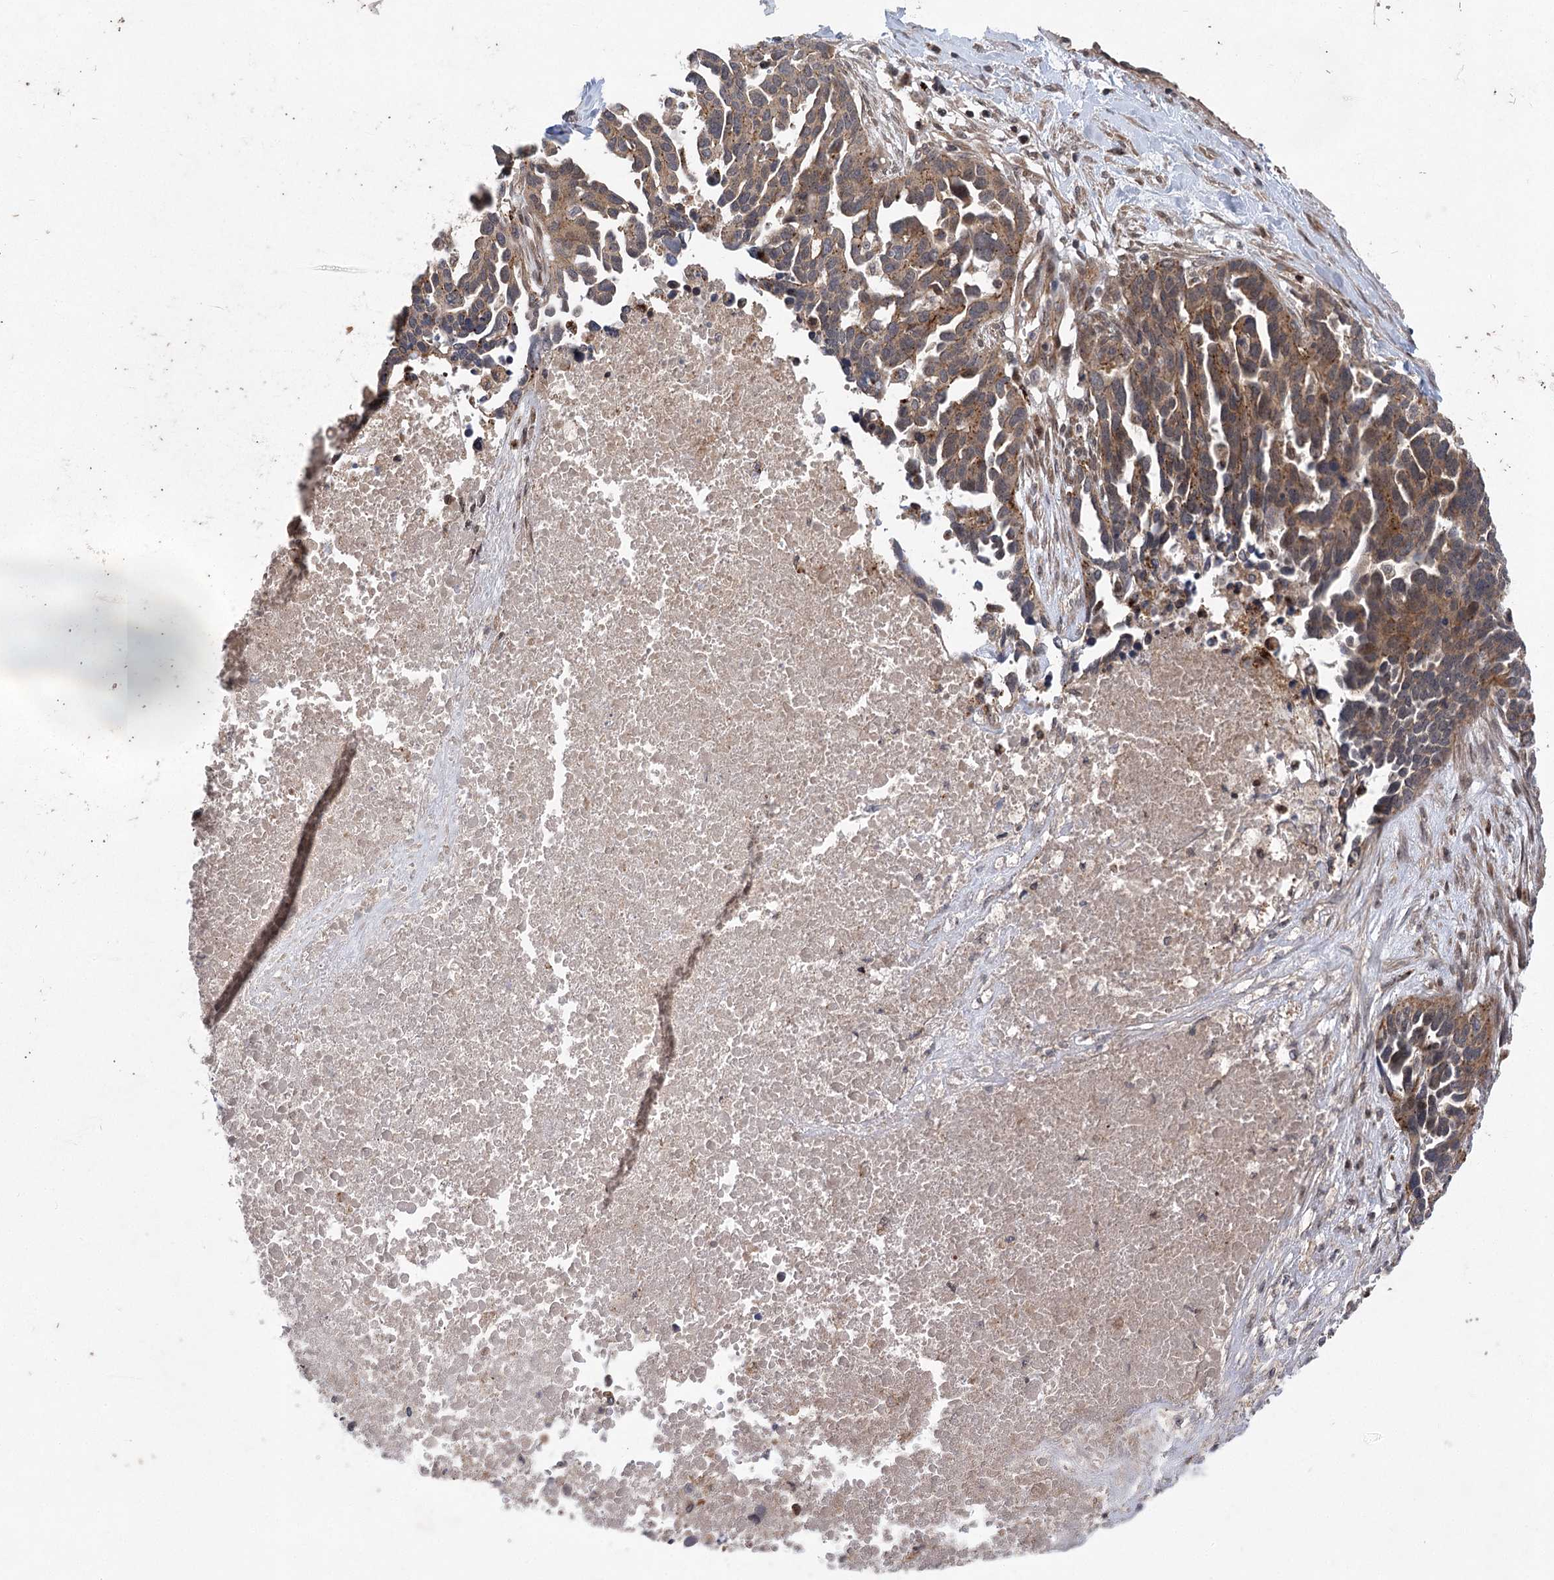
{"staining": {"intensity": "moderate", "quantity": ">75%", "location": "cytoplasmic/membranous"}, "tissue": "ovarian cancer", "cell_type": "Tumor cells", "image_type": "cancer", "snomed": [{"axis": "morphology", "description": "Cystadenocarcinoma, serous, NOS"}, {"axis": "topography", "description": "Ovary"}], "caption": "IHC (DAB (3,3'-diaminobenzidine)) staining of human serous cystadenocarcinoma (ovarian) displays moderate cytoplasmic/membranous protein staining in approximately >75% of tumor cells.", "gene": "METTL24", "patient": {"sex": "female", "age": 54}}